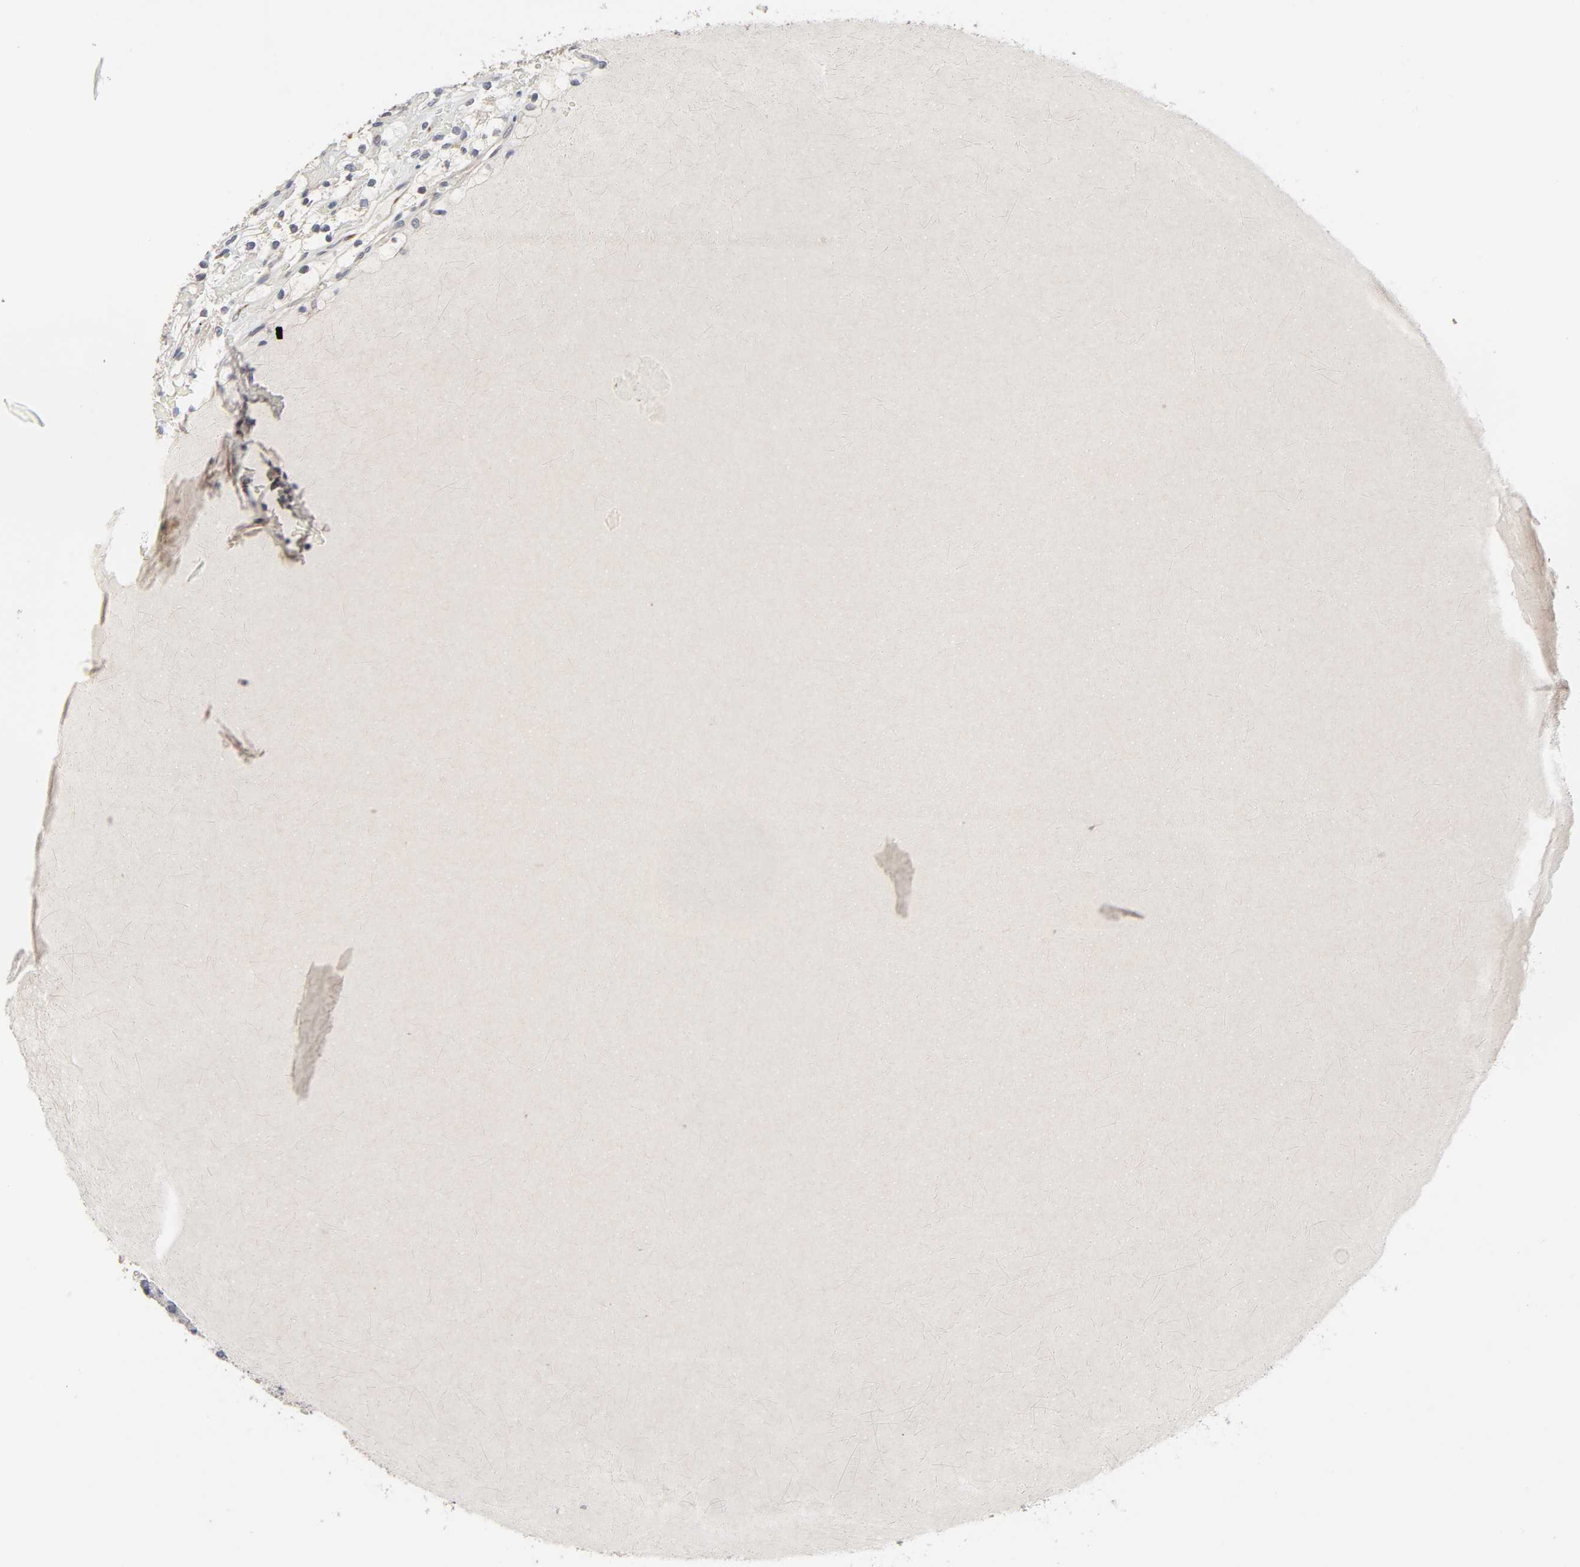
{"staining": {"intensity": "negative", "quantity": "none", "location": "none"}, "tissue": "renal cancer", "cell_type": "Tumor cells", "image_type": "cancer", "snomed": [{"axis": "morphology", "description": "Adenocarcinoma, NOS"}, {"axis": "topography", "description": "Kidney"}], "caption": "A histopathology image of human renal adenocarcinoma is negative for staining in tumor cells. Nuclei are stained in blue.", "gene": "HDLBP", "patient": {"sex": "female", "age": 60}}